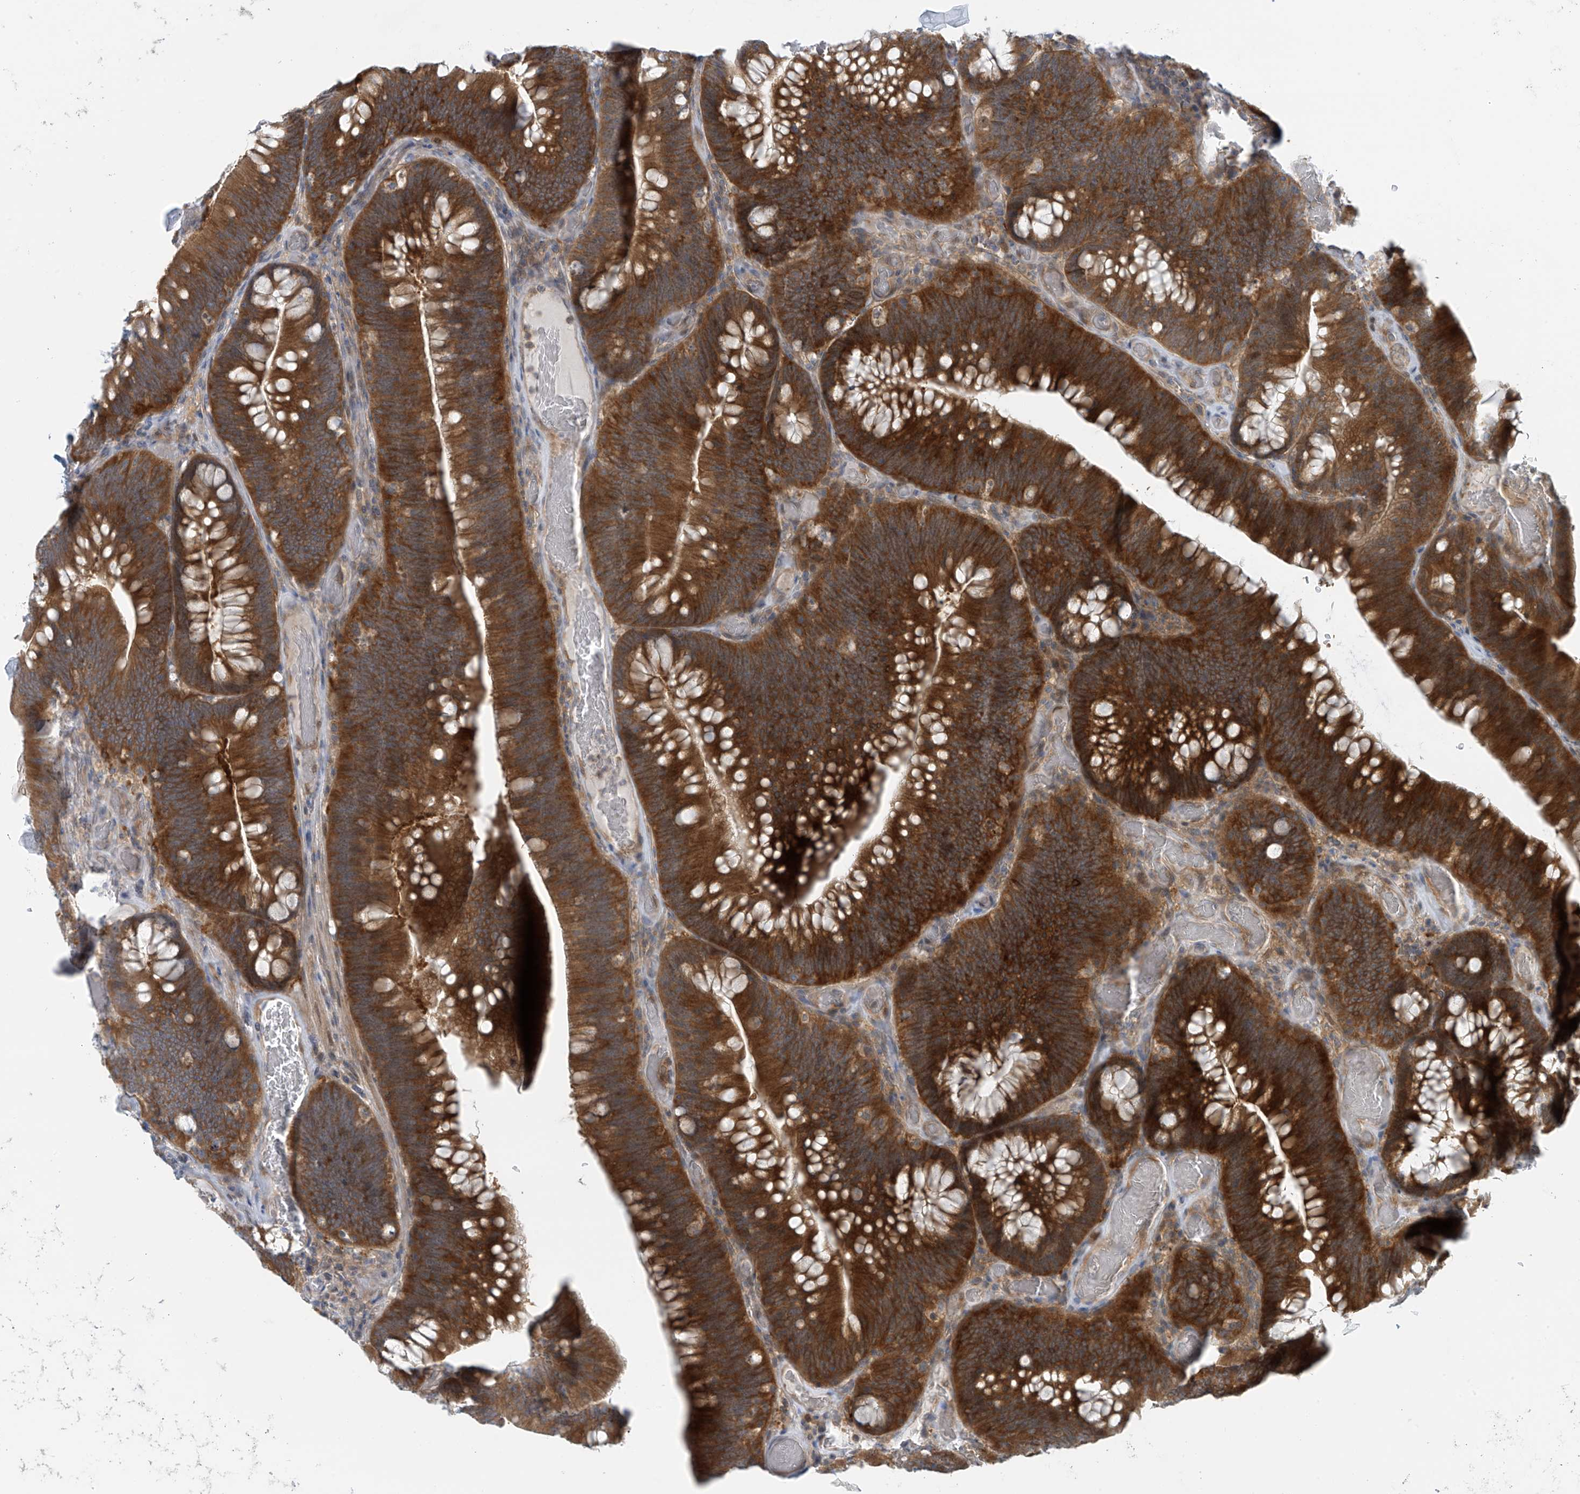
{"staining": {"intensity": "strong", "quantity": ">75%", "location": "cytoplasmic/membranous"}, "tissue": "colorectal cancer", "cell_type": "Tumor cells", "image_type": "cancer", "snomed": [{"axis": "morphology", "description": "Normal tissue, NOS"}, {"axis": "topography", "description": "Colon"}], "caption": "There is high levels of strong cytoplasmic/membranous expression in tumor cells of colorectal cancer, as demonstrated by immunohistochemical staining (brown color).", "gene": "FSD1L", "patient": {"sex": "female", "age": 82}}